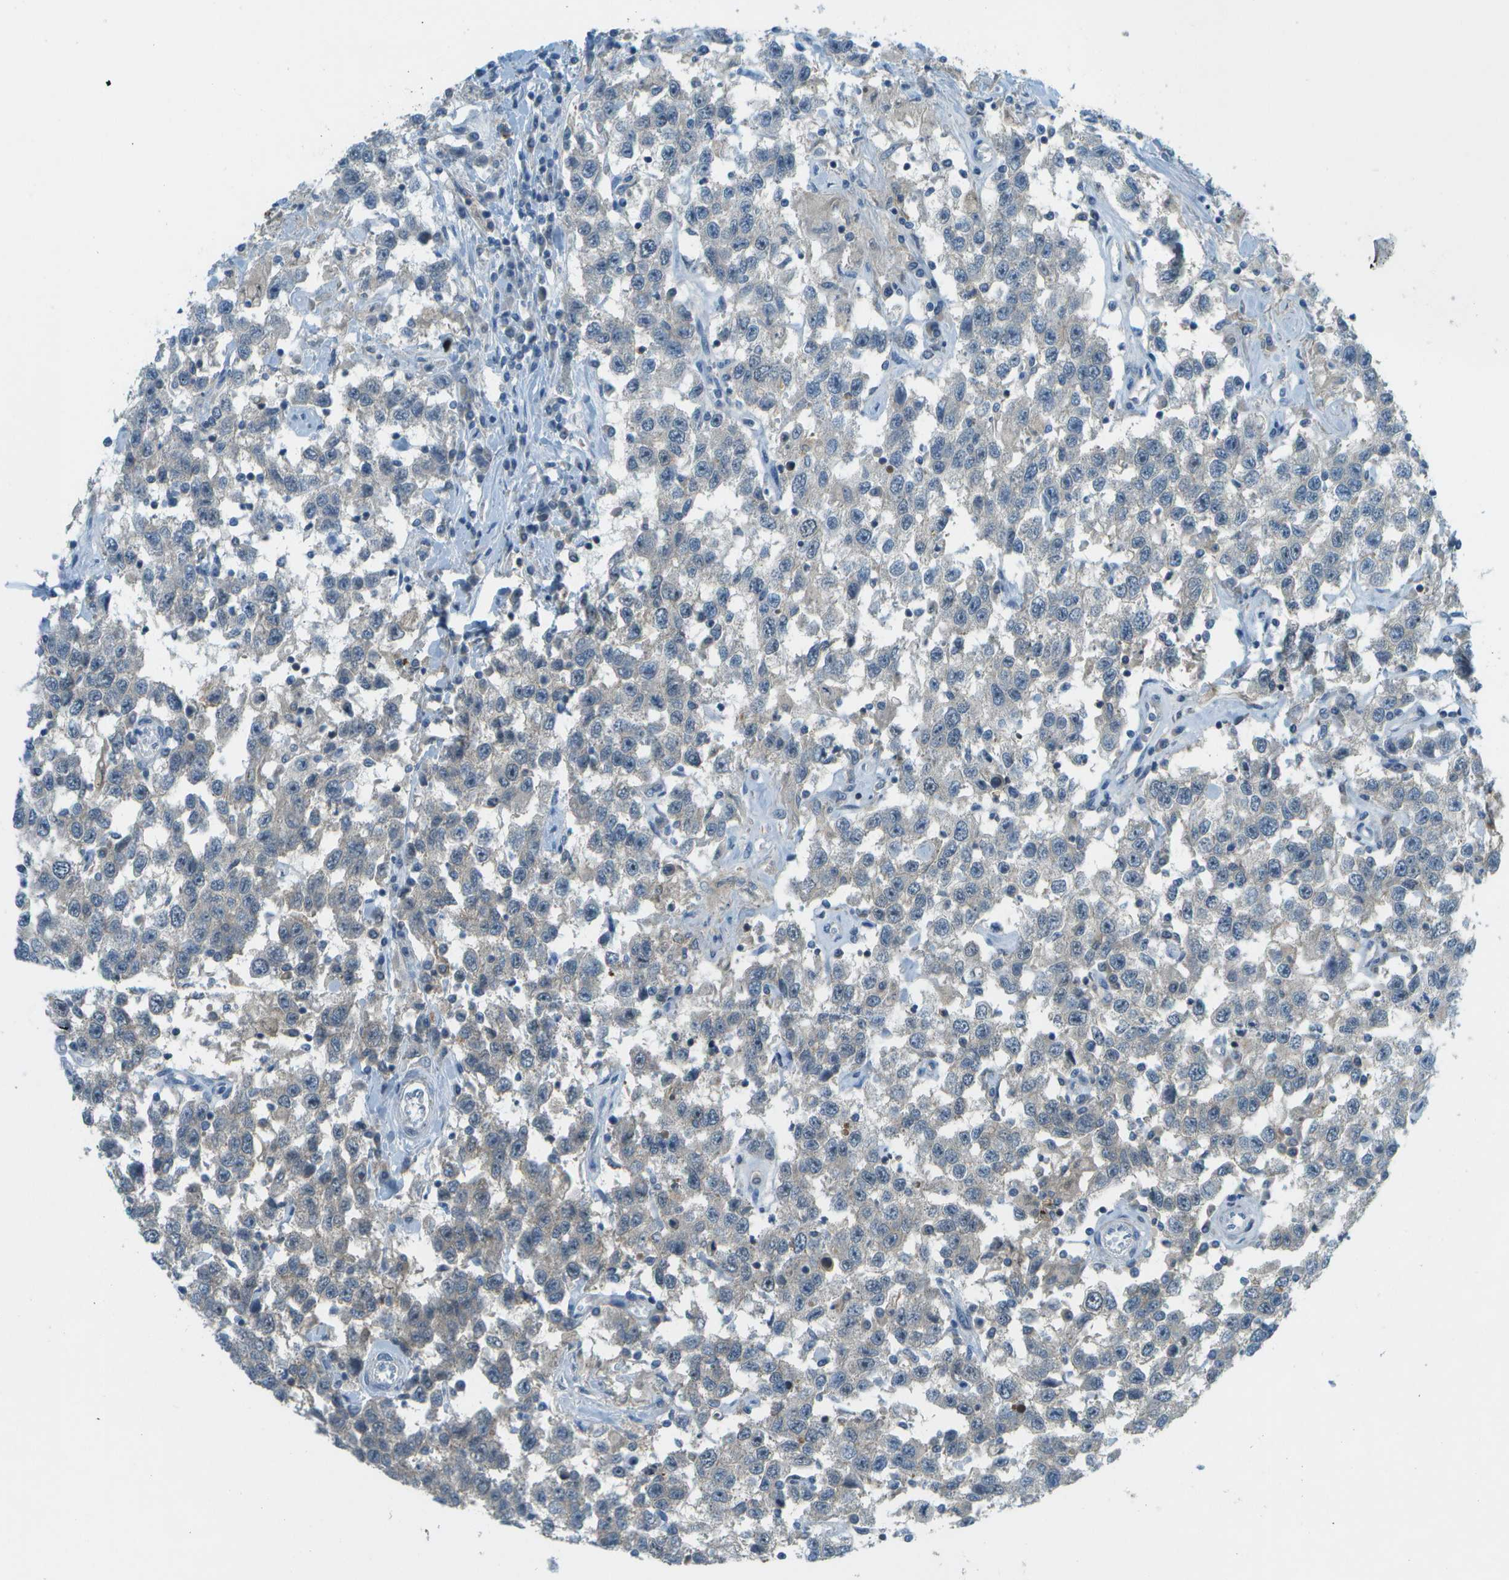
{"staining": {"intensity": "negative", "quantity": "none", "location": "none"}, "tissue": "testis cancer", "cell_type": "Tumor cells", "image_type": "cancer", "snomed": [{"axis": "morphology", "description": "Seminoma, NOS"}, {"axis": "topography", "description": "Testis"}], "caption": "An image of human testis seminoma is negative for staining in tumor cells.", "gene": "CDH23", "patient": {"sex": "male", "age": 41}}